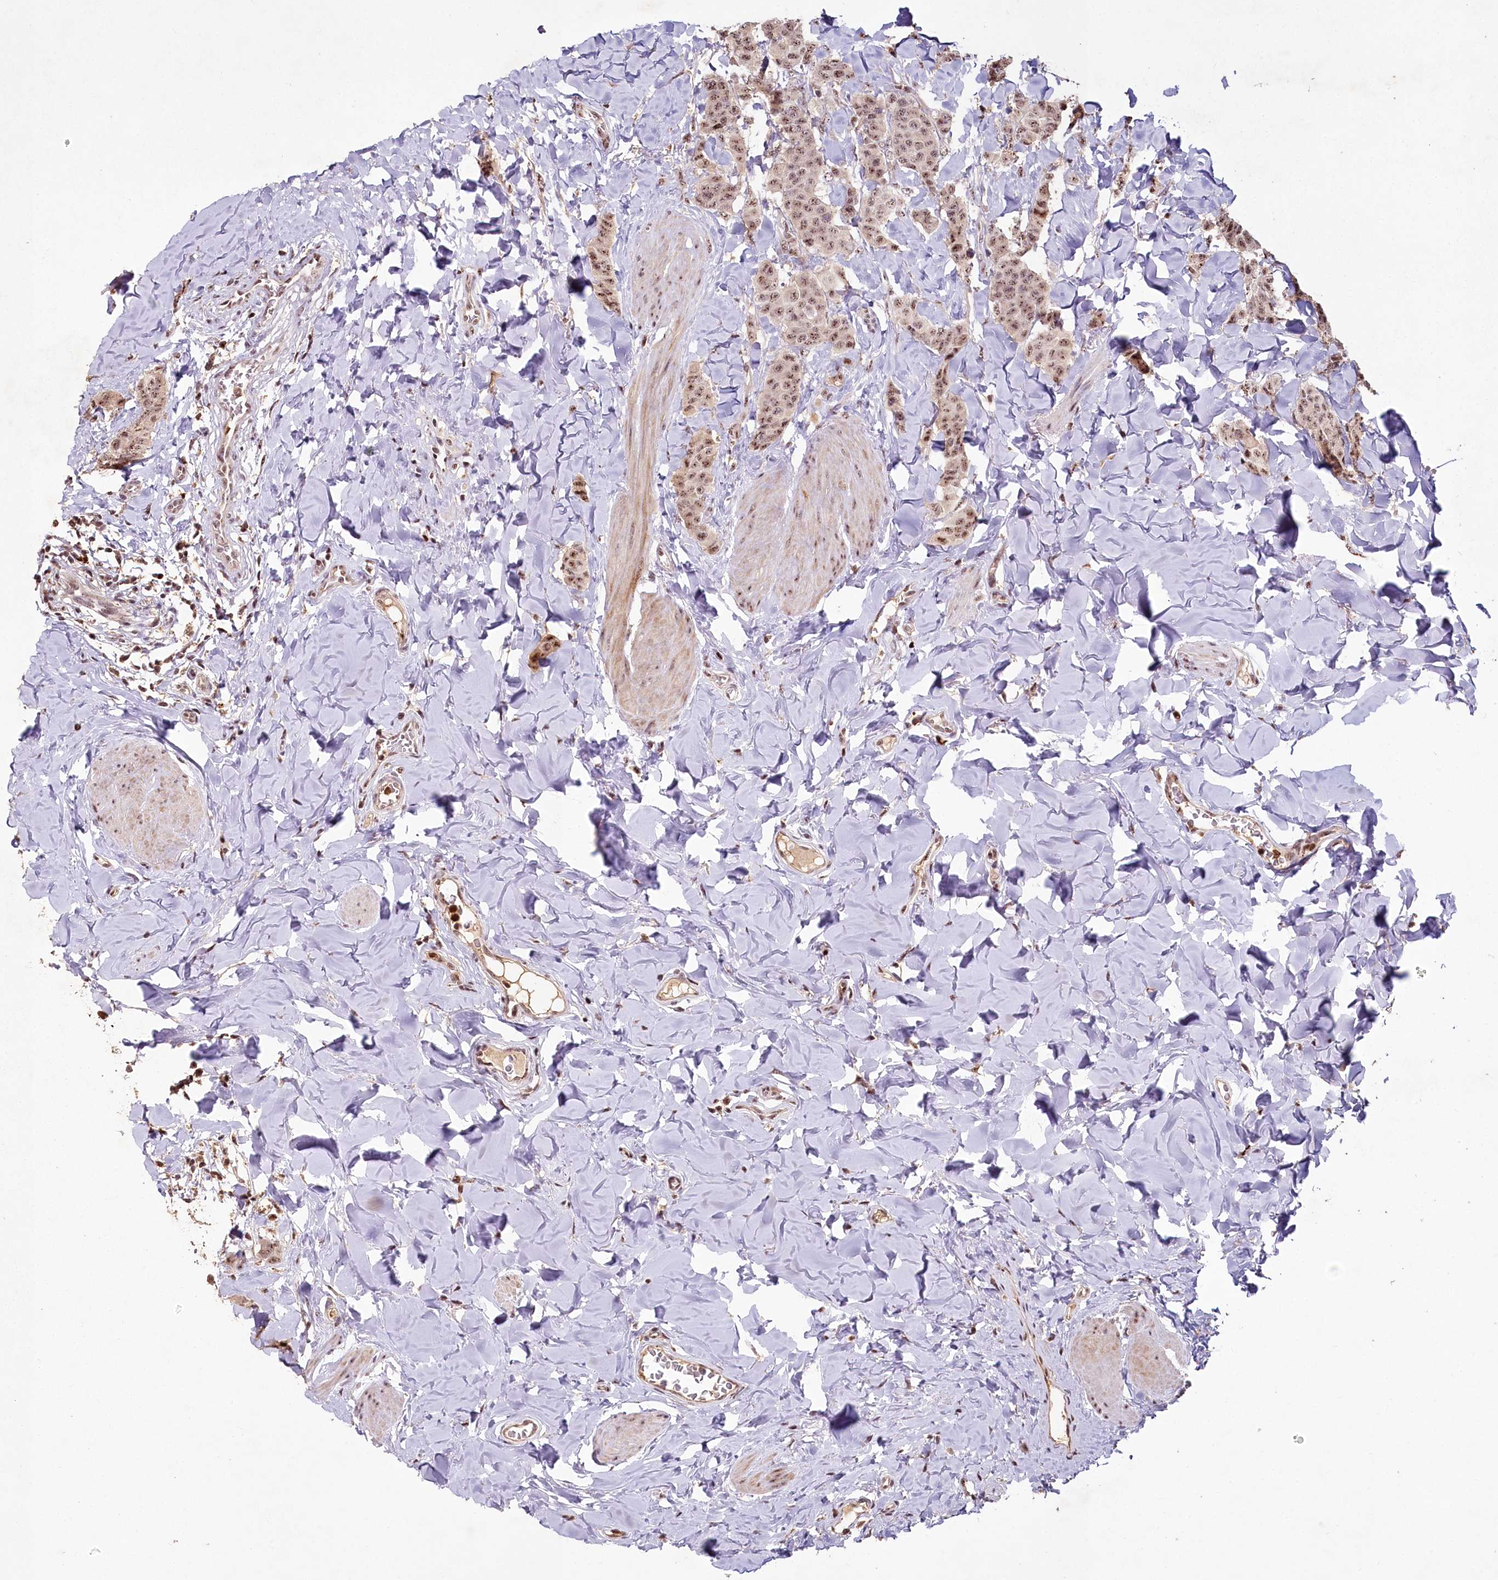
{"staining": {"intensity": "weak", "quantity": ">75%", "location": "nuclear"}, "tissue": "breast cancer", "cell_type": "Tumor cells", "image_type": "cancer", "snomed": [{"axis": "morphology", "description": "Duct carcinoma"}, {"axis": "topography", "description": "Breast"}], "caption": "The image displays a brown stain indicating the presence of a protein in the nuclear of tumor cells in breast cancer.", "gene": "PYROXD1", "patient": {"sex": "female", "age": 40}}